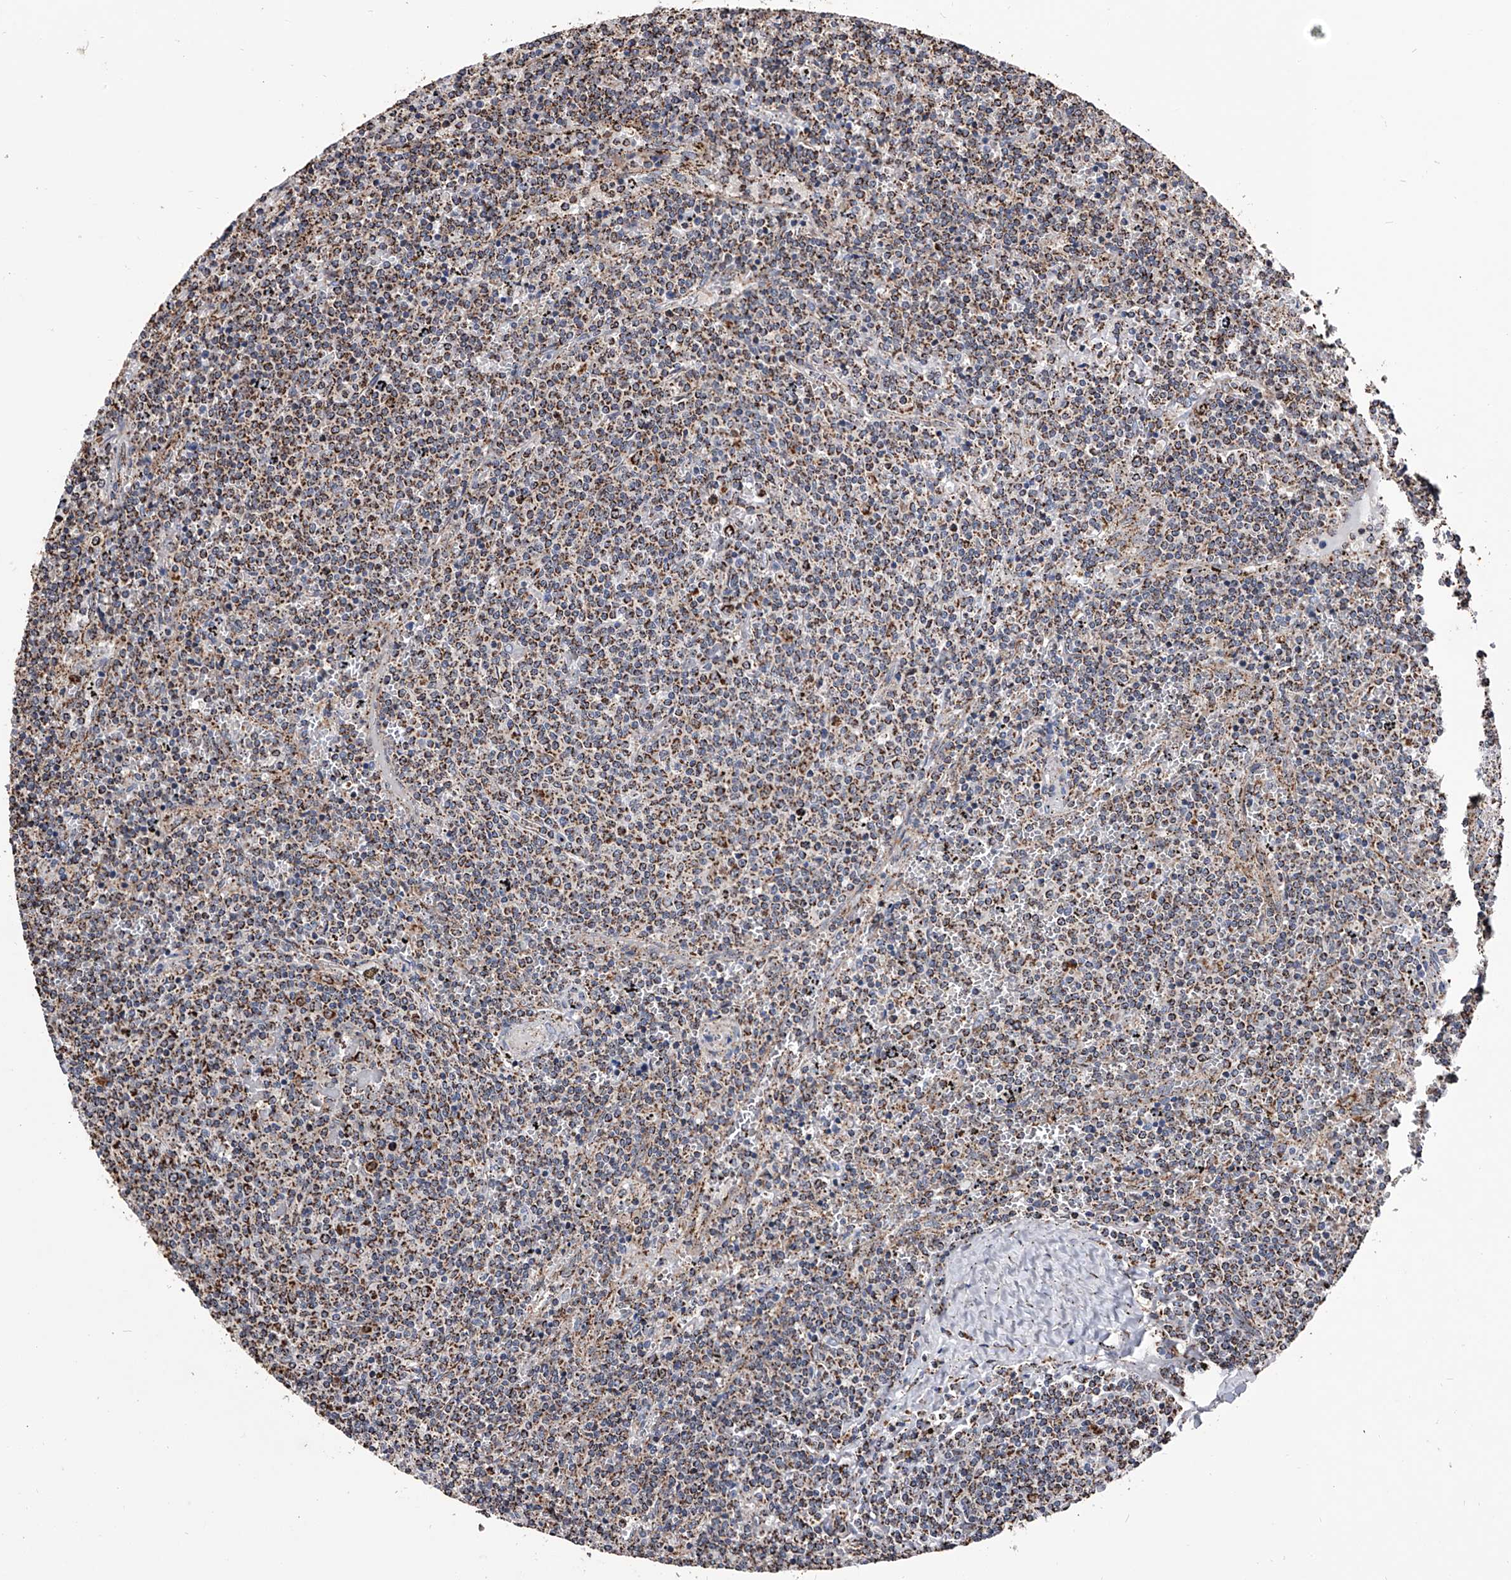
{"staining": {"intensity": "moderate", "quantity": ">75%", "location": "cytoplasmic/membranous"}, "tissue": "lymphoma", "cell_type": "Tumor cells", "image_type": "cancer", "snomed": [{"axis": "morphology", "description": "Malignant lymphoma, non-Hodgkin's type, Low grade"}, {"axis": "topography", "description": "Spleen"}], "caption": "This photomicrograph shows immunohistochemistry (IHC) staining of human lymphoma, with medium moderate cytoplasmic/membranous staining in about >75% of tumor cells.", "gene": "SMPDL3A", "patient": {"sex": "female", "age": 50}}